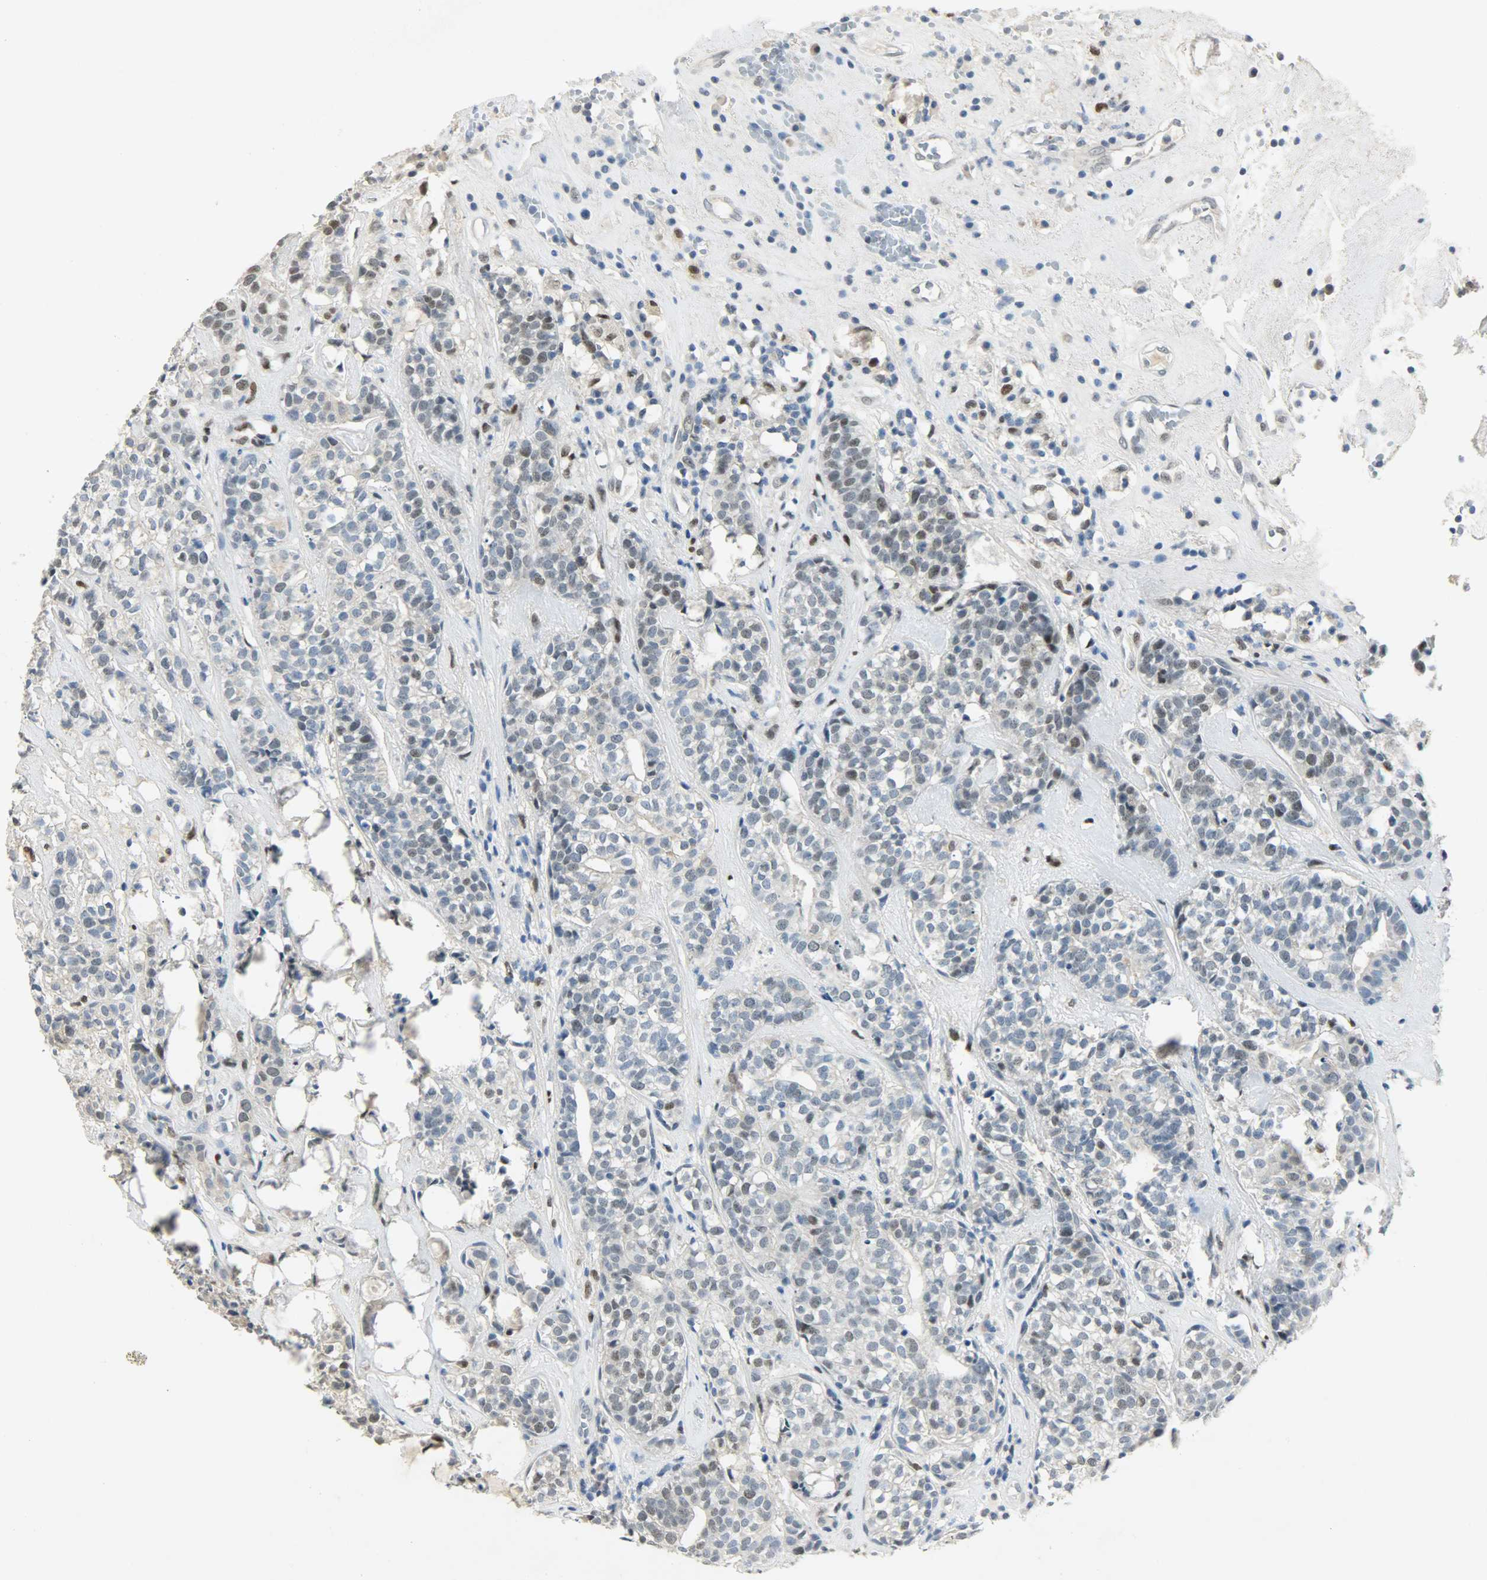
{"staining": {"intensity": "negative", "quantity": "none", "location": "none"}, "tissue": "head and neck cancer", "cell_type": "Tumor cells", "image_type": "cancer", "snomed": [{"axis": "morphology", "description": "Adenocarcinoma, NOS"}, {"axis": "topography", "description": "Salivary gland"}, {"axis": "topography", "description": "Head-Neck"}], "caption": "The histopathology image exhibits no staining of tumor cells in head and neck cancer (adenocarcinoma).", "gene": "PPARG", "patient": {"sex": "female", "age": 65}}